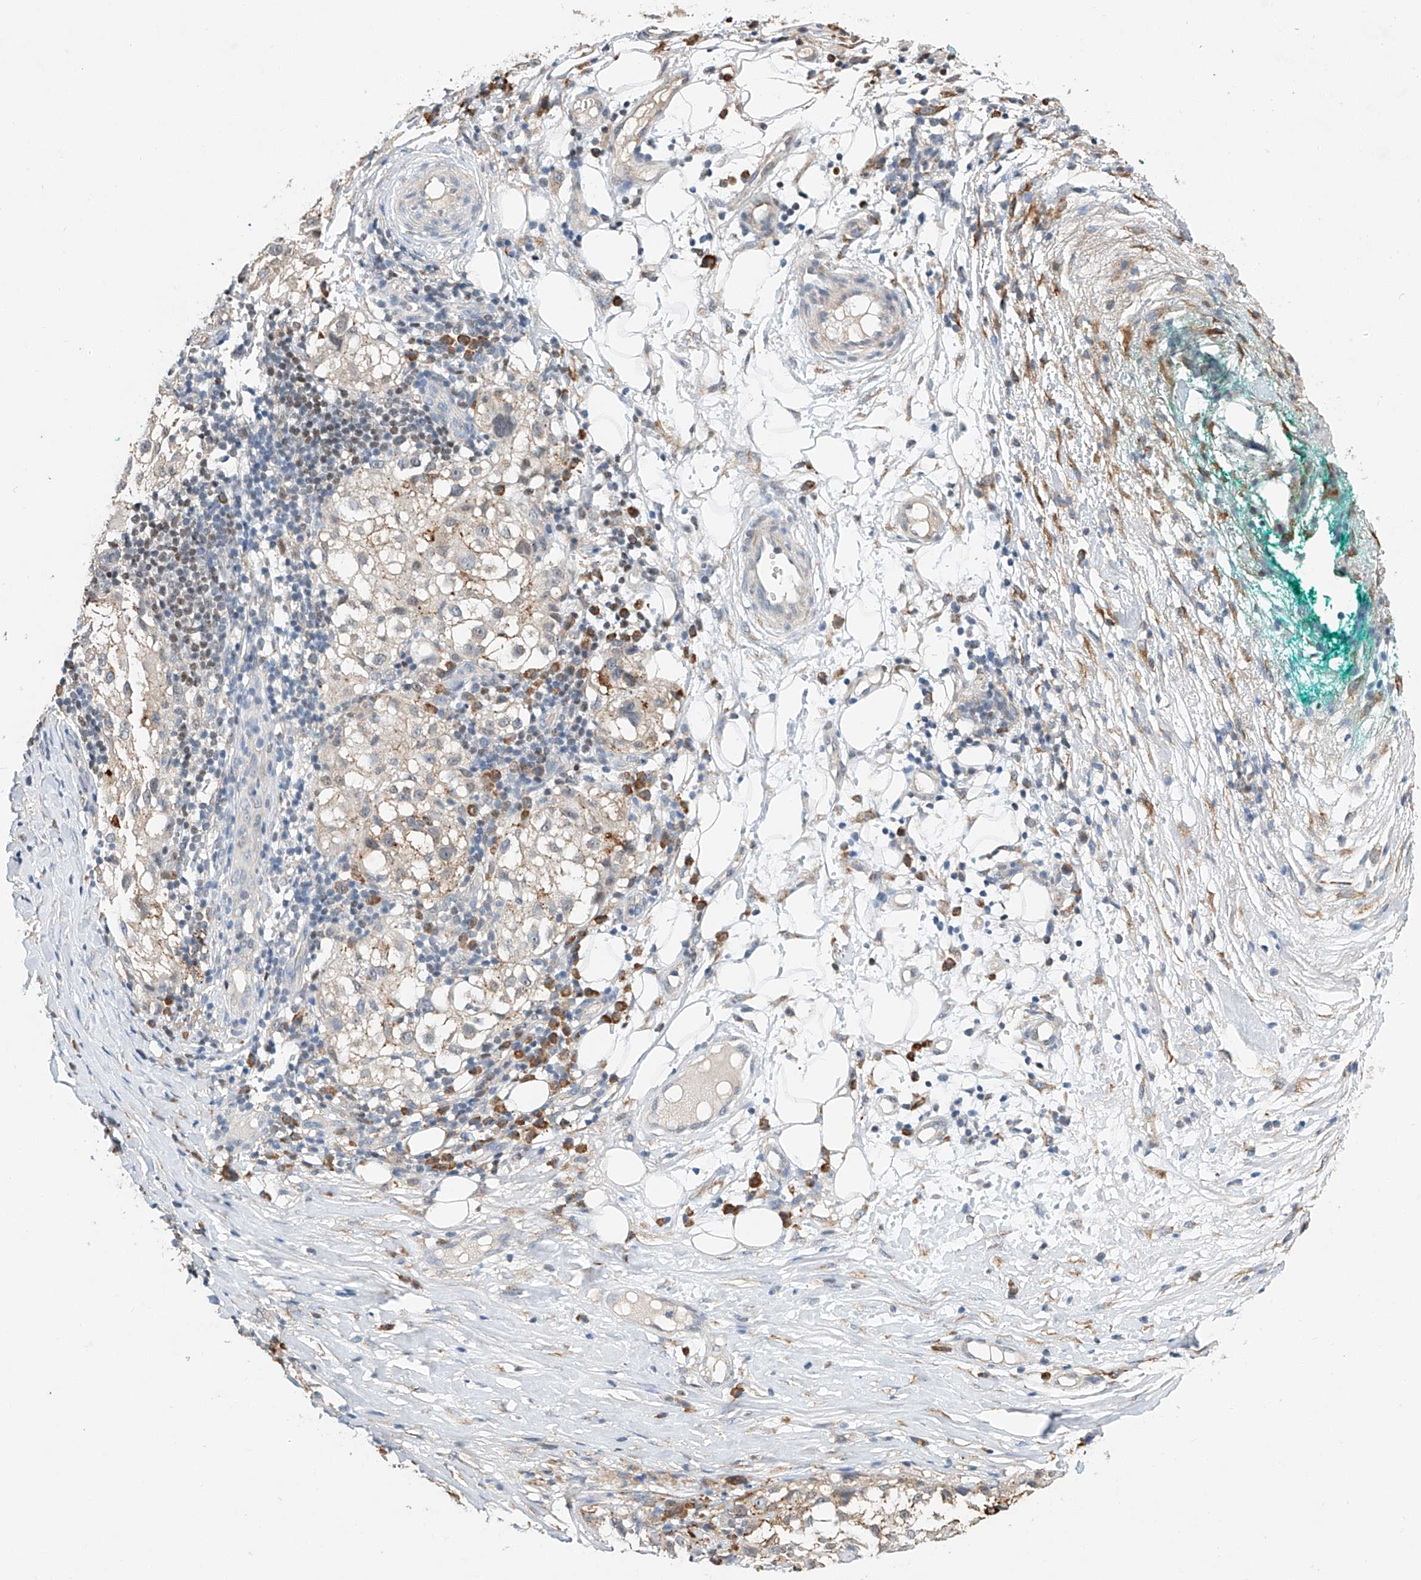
{"staining": {"intensity": "negative", "quantity": "none", "location": "none"}, "tissue": "melanoma", "cell_type": "Tumor cells", "image_type": "cancer", "snomed": [{"axis": "morphology", "description": "Necrosis, NOS"}, {"axis": "morphology", "description": "Malignant melanoma, NOS"}, {"axis": "topography", "description": "Skin"}], "caption": "The immunohistochemistry photomicrograph has no significant positivity in tumor cells of melanoma tissue.", "gene": "CTDP1", "patient": {"sex": "female", "age": 87}}